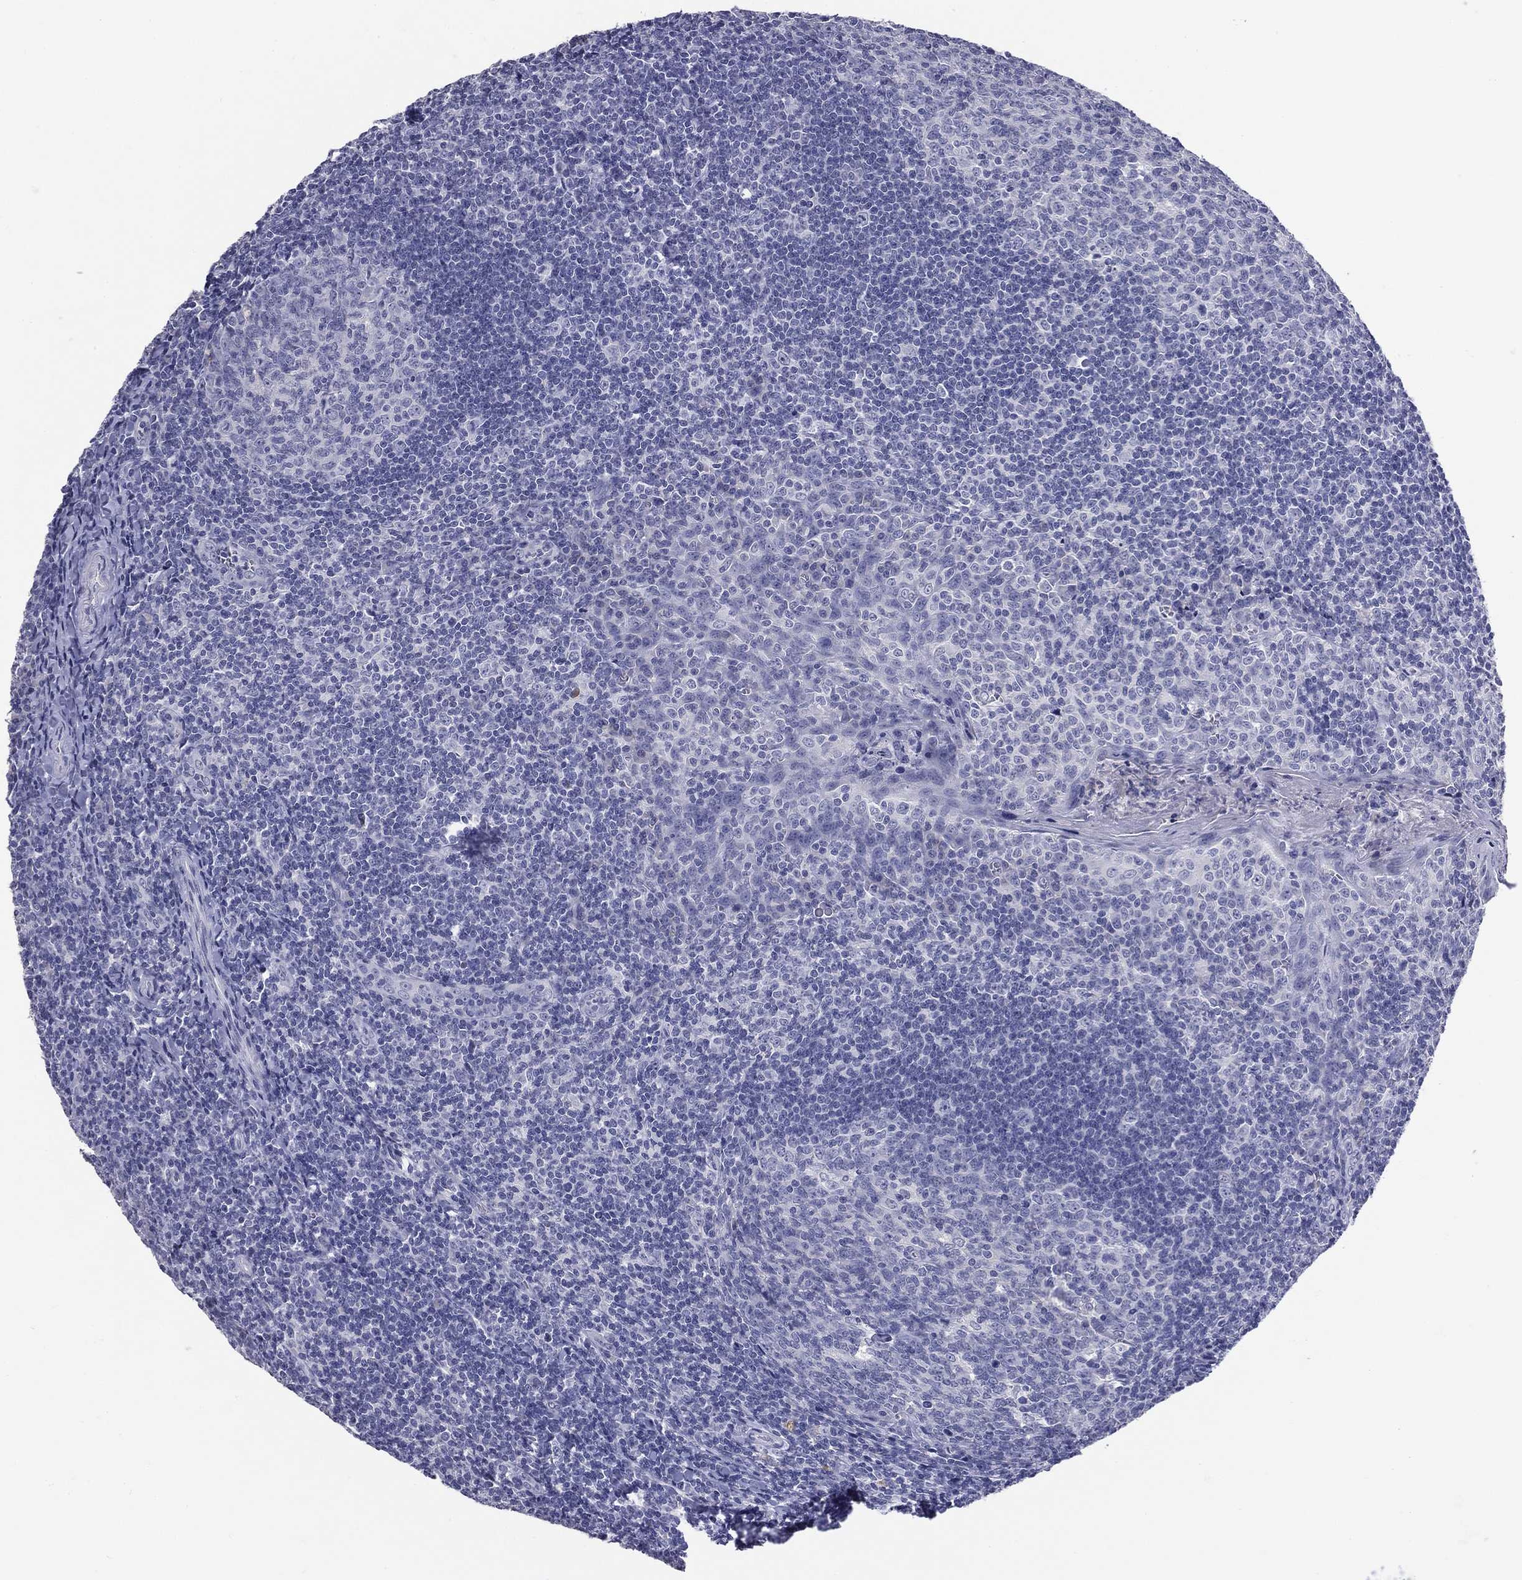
{"staining": {"intensity": "negative", "quantity": "none", "location": "none"}, "tissue": "tonsil", "cell_type": "Germinal center cells", "image_type": "normal", "snomed": [{"axis": "morphology", "description": "Normal tissue, NOS"}, {"axis": "topography", "description": "Tonsil"}], "caption": "Protein analysis of normal tonsil exhibits no significant staining in germinal center cells. (DAB IHC, high magnification).", "gene": "SERPINB4", "patient": {"sex": "male", "age": 20}}